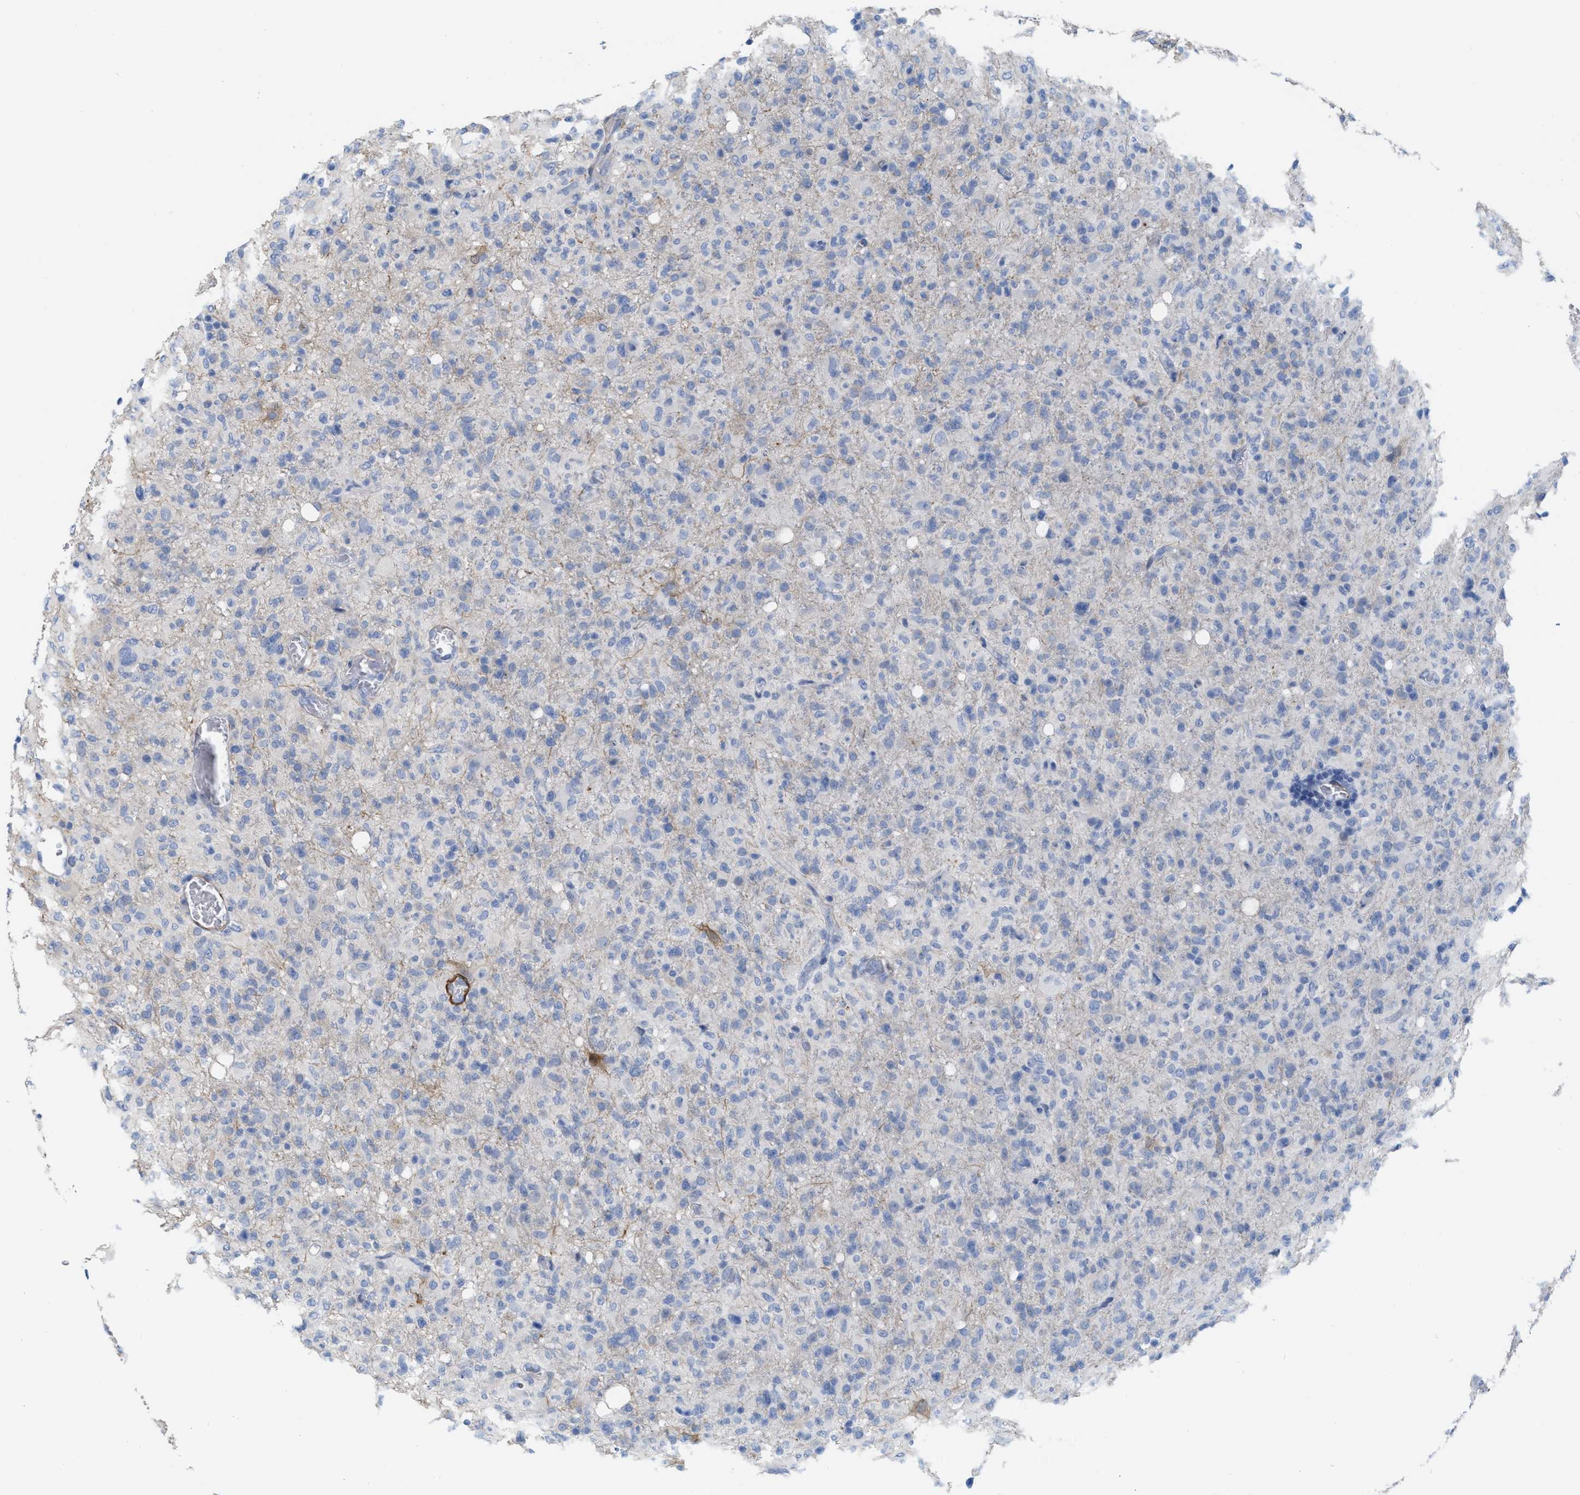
{"staining": {"intensity": "negative", "quantity": "none", "location": "none"}, "tissue": "glioma", "cell_type": "Tumor cells", "image_type": "cancer", "snomed": [{"axis": "morphology", "description": "Glioma, malignant, High grade"}, {"axis": "topography", "description": "Brain"}], "caption": "This is an immunohistochemistry (IHC) photomicrograph of glioma. There is no positivity in tumor cells.", "gene": "TAGLN", "patient": {"sex": "female", "age": 57}}